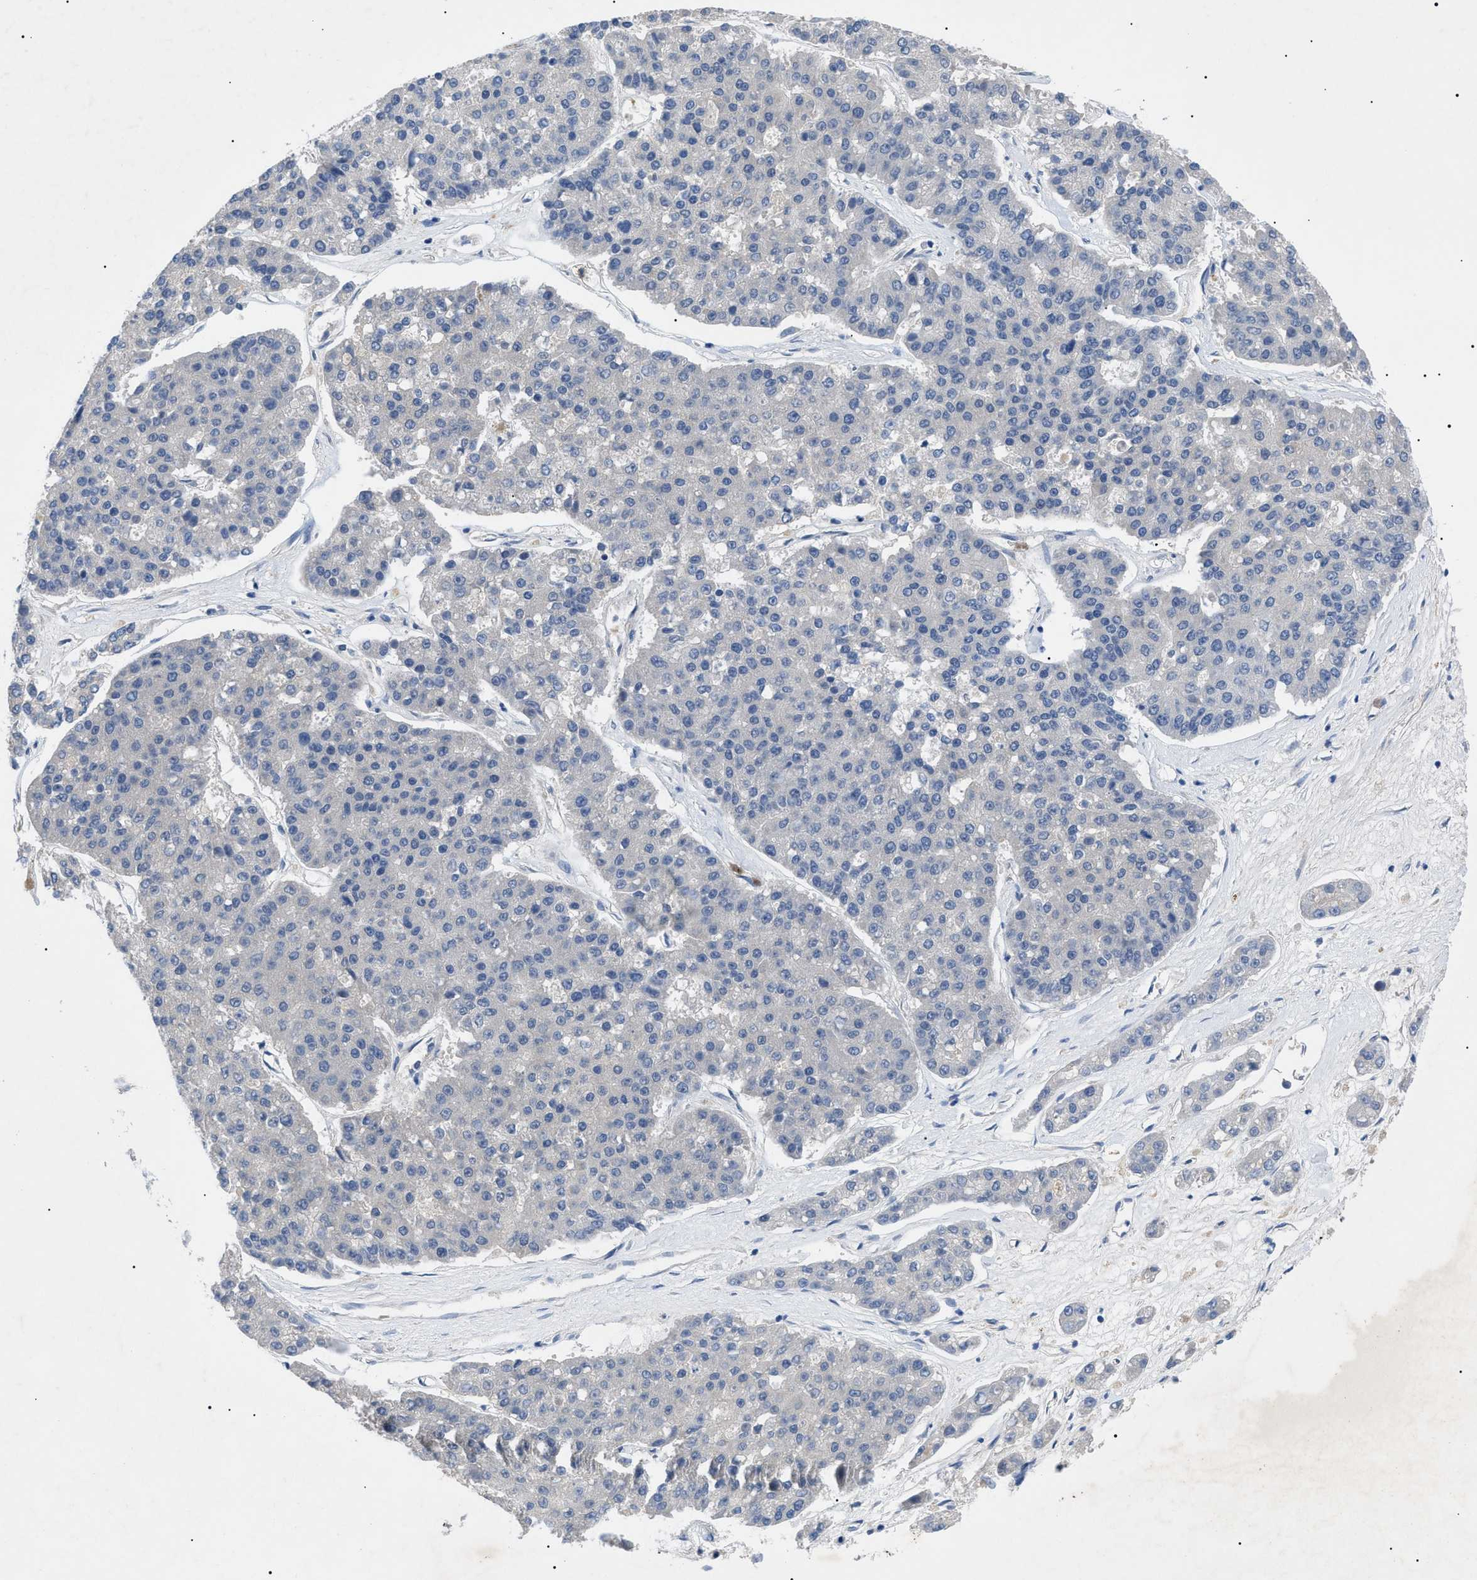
{"staining": {"intensity": "negative", "quantity": "none", "location": "none"}, "tissue": "pancreatic cancer", "cell_type": "Tumor cells", "image_type": "cancer", "snomed": [{"axis": "morphology", "description": "Adenocarcinoma, NOS"}, {"axis": "topography", "description": "Pancreas"}], "caption": "A high-resolution histopathology image shows IHC staining of pancreatic adenocarcinoma, which exhibits no significant staining in tumor cells. (Brightfield microscopy of DAB IHC at high magnification).", "gene": "RIPK1", "patient": {"sex": "male", "age": 50}}